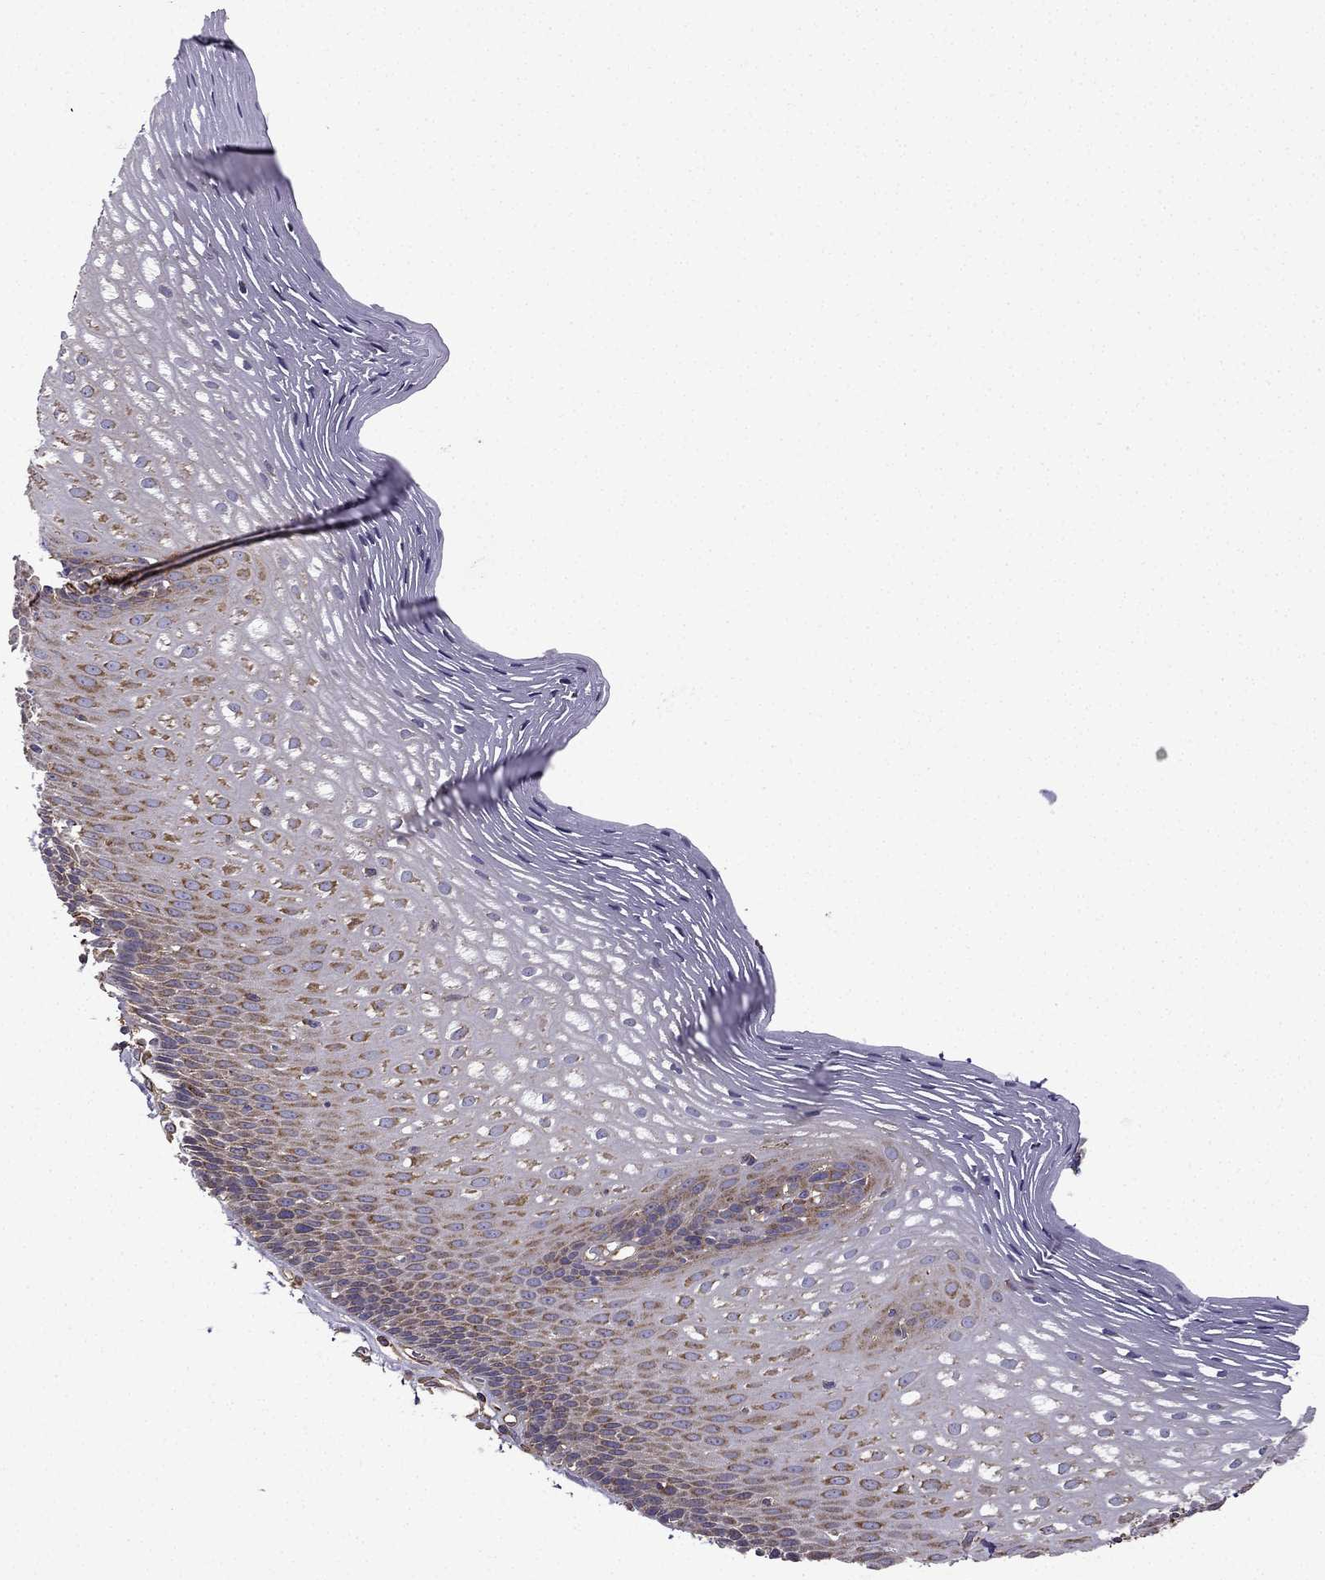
{"staining": {"intensity": "strong", "quantity": "25%-75%", "location": "cytoplasmic/membranous"}, "tissue": "esophagus", "cell_type": "Squamous epithelial cells", "image_type": "normal", "snomed": [{"axis": "morphology", "description": "Normal tissue, NOS"}, {"axis": "topography", "description": "Esophagus"}], "caption": "Squamous epithelial cells exhibit strong cytoplasmic/membranous expression in approximately 25%-75% of cells in unremarkable esophagus. Ihc stains the protein in brown and the nuclei are stained blue.", "gene": "MAP4", "patient": {"sex": "male", "age": 76}}